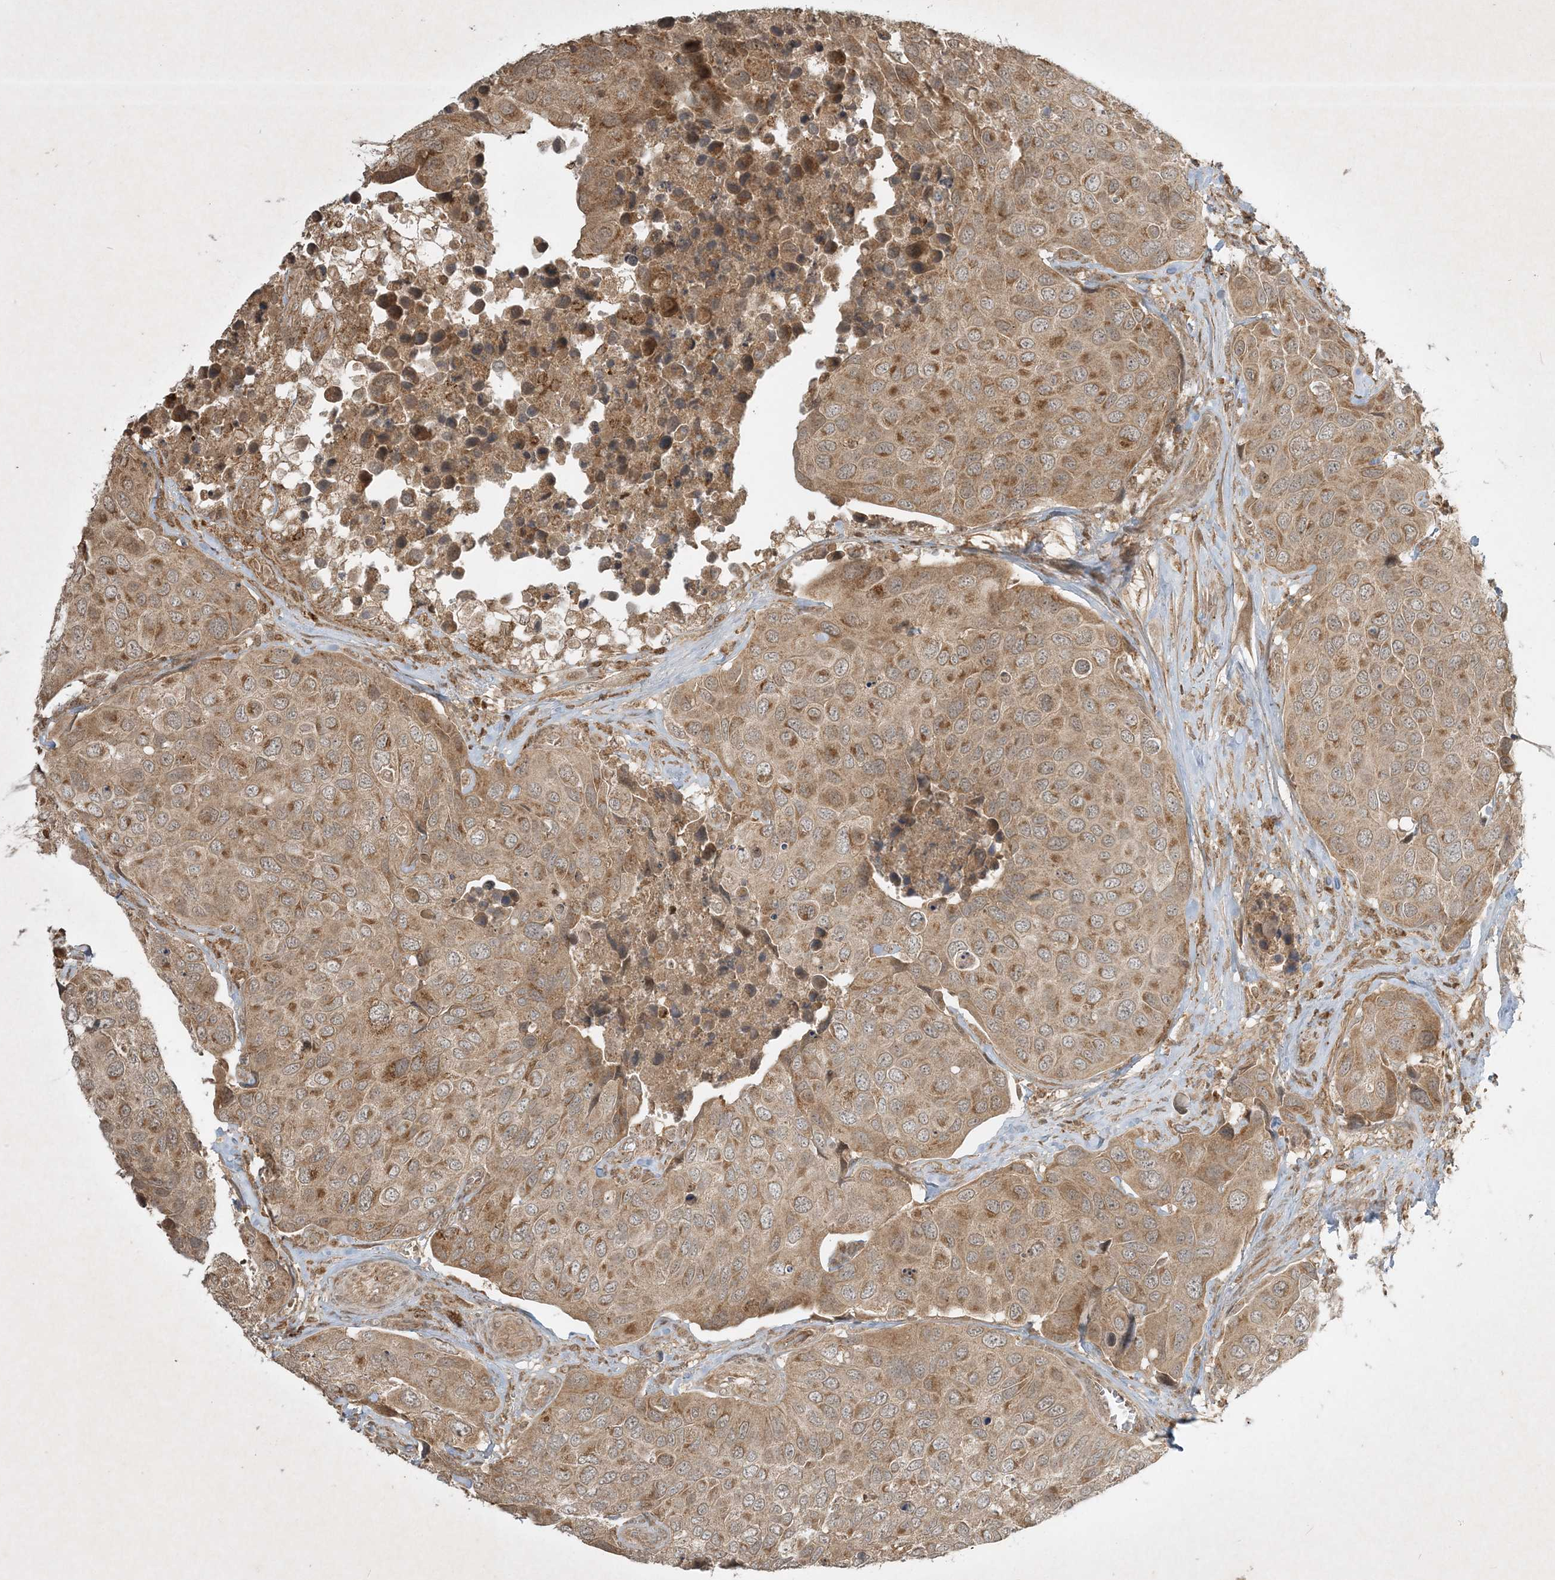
{"staining": {"intensity": "moderate", "quantity": ">75%", "location": "cytoplasmic/membranous"}, "tissue": "urothelial cancer", "cell_type": "Tumor cells", "image_type": "cancer", "snomed": [{"axis": "morphology", "description": "Urothelial carcinoma, High grade"}, {"axis": "topography", "description": "Urinary bladder"}], "caption": "Immunohistochemical staining of high-grade urothelial carcinoma shows medium levels of moderate cytoplasmic/membranous positivity in approximately >75% of tumor cells. The staining was performed using DAB (3,3'-diaminobenzidine), with brown indicating positive protein expression. Nuclei are stained blue with hematoxylin.", "gene": "PLTP", "patient": {"sex": "male", "age": 74}}